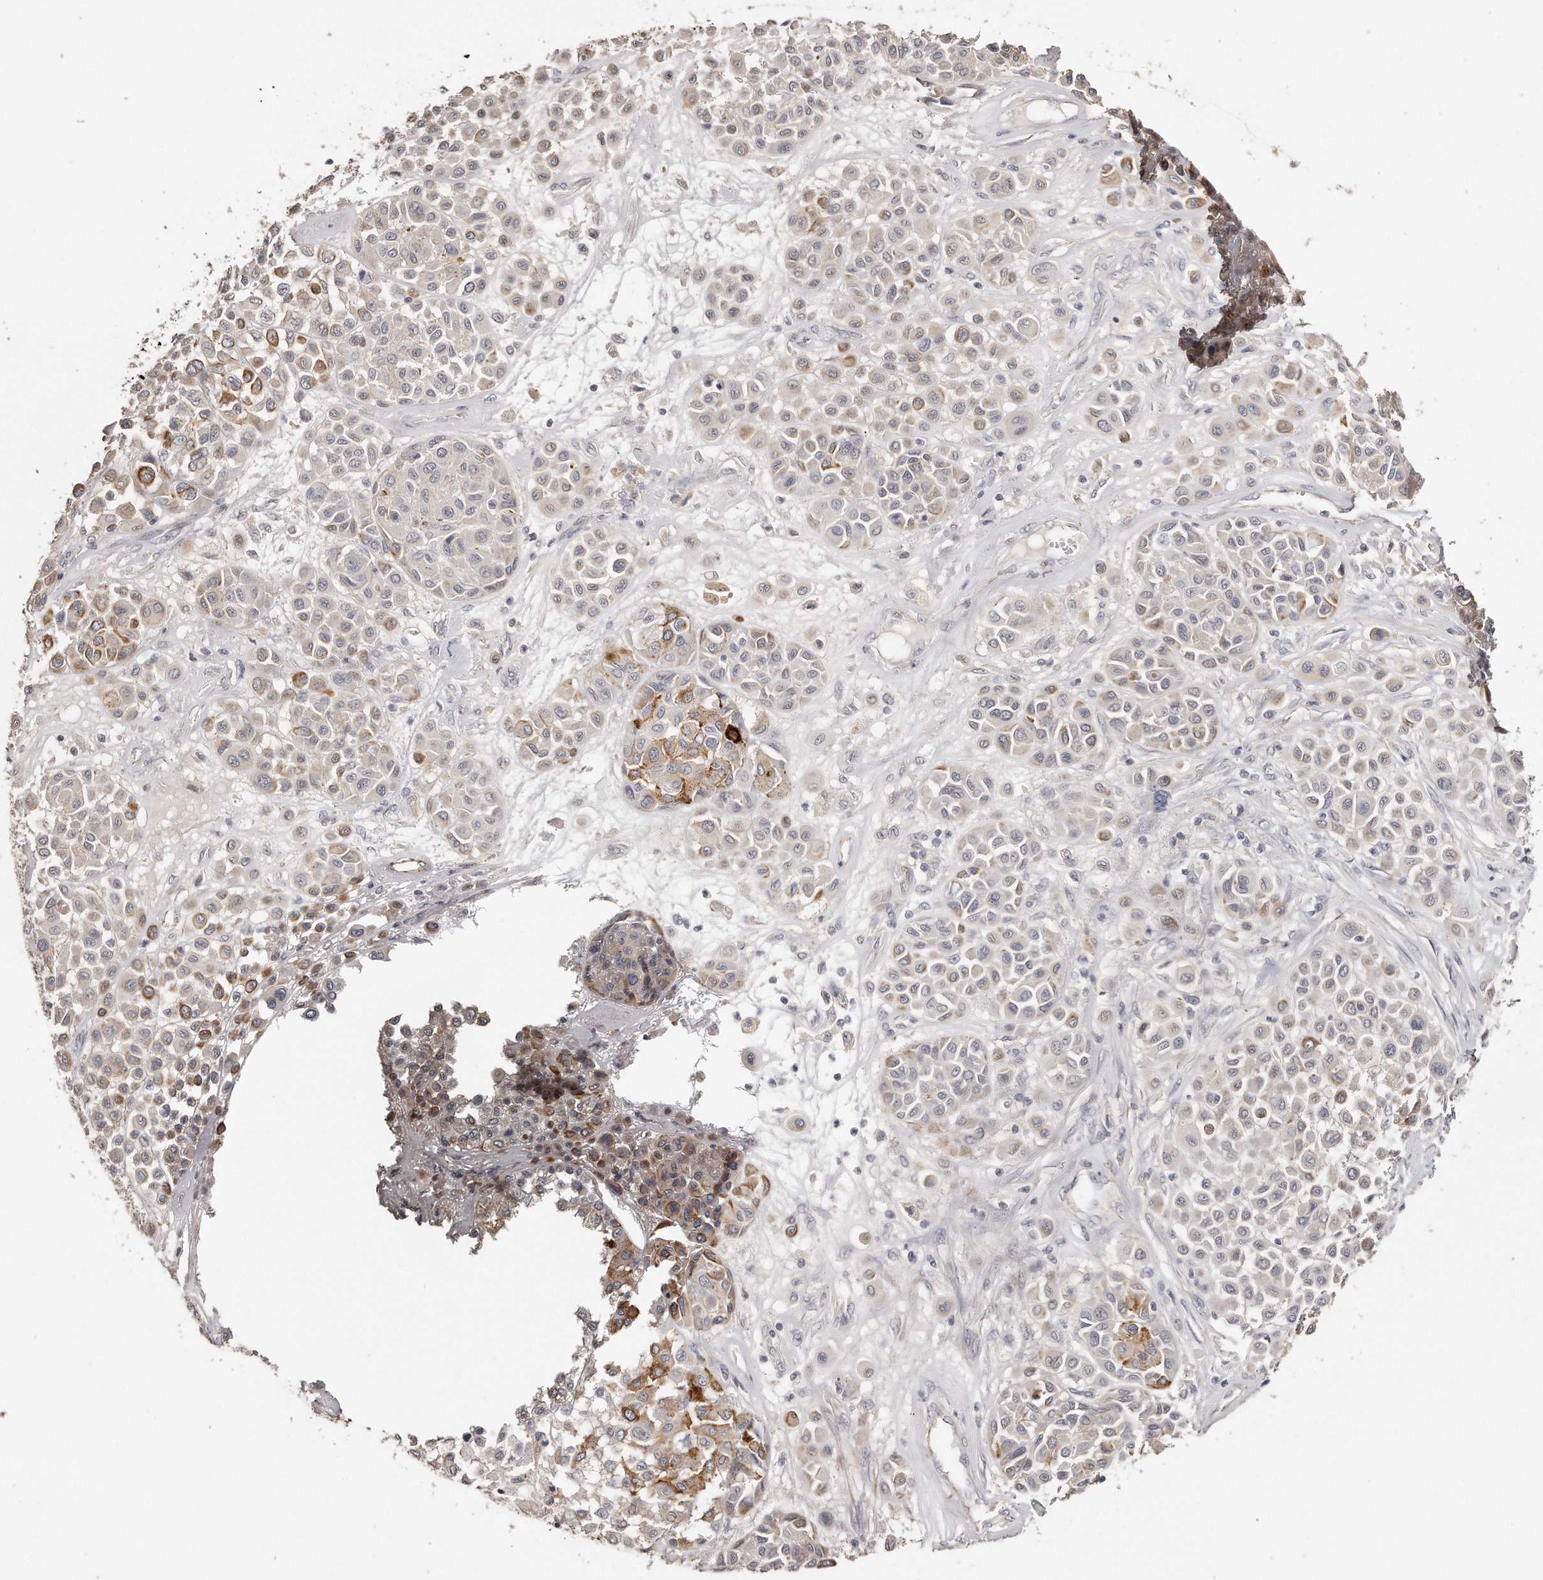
{"staining": {"intensity": "moderate", "quantity": "<25%", "location": "cytoplasmic/membranous"}, "tissue": "melanoma", "cell_type": "Tumor cells", "image_type": "cancer", "snomed": [{"axis": "morphology", "description": "Malignant melanoma, Metastatic site"}, {"axis": "topography", "description": "Soft tissue"}], "caption": "IHC staining of melanoma, which demonstrates low levels of moderate cytoplasmic/membranous expression in about <25% of tumor cells indicating moderate cytoplasmic/membranous protein staining. The staining was performed using DAB (brown) for protein detection and nuclei were counterstained in hematoxylin (blue).", "gene": "ZYG11A", "patient": {"sex": "male", "age": 41}}